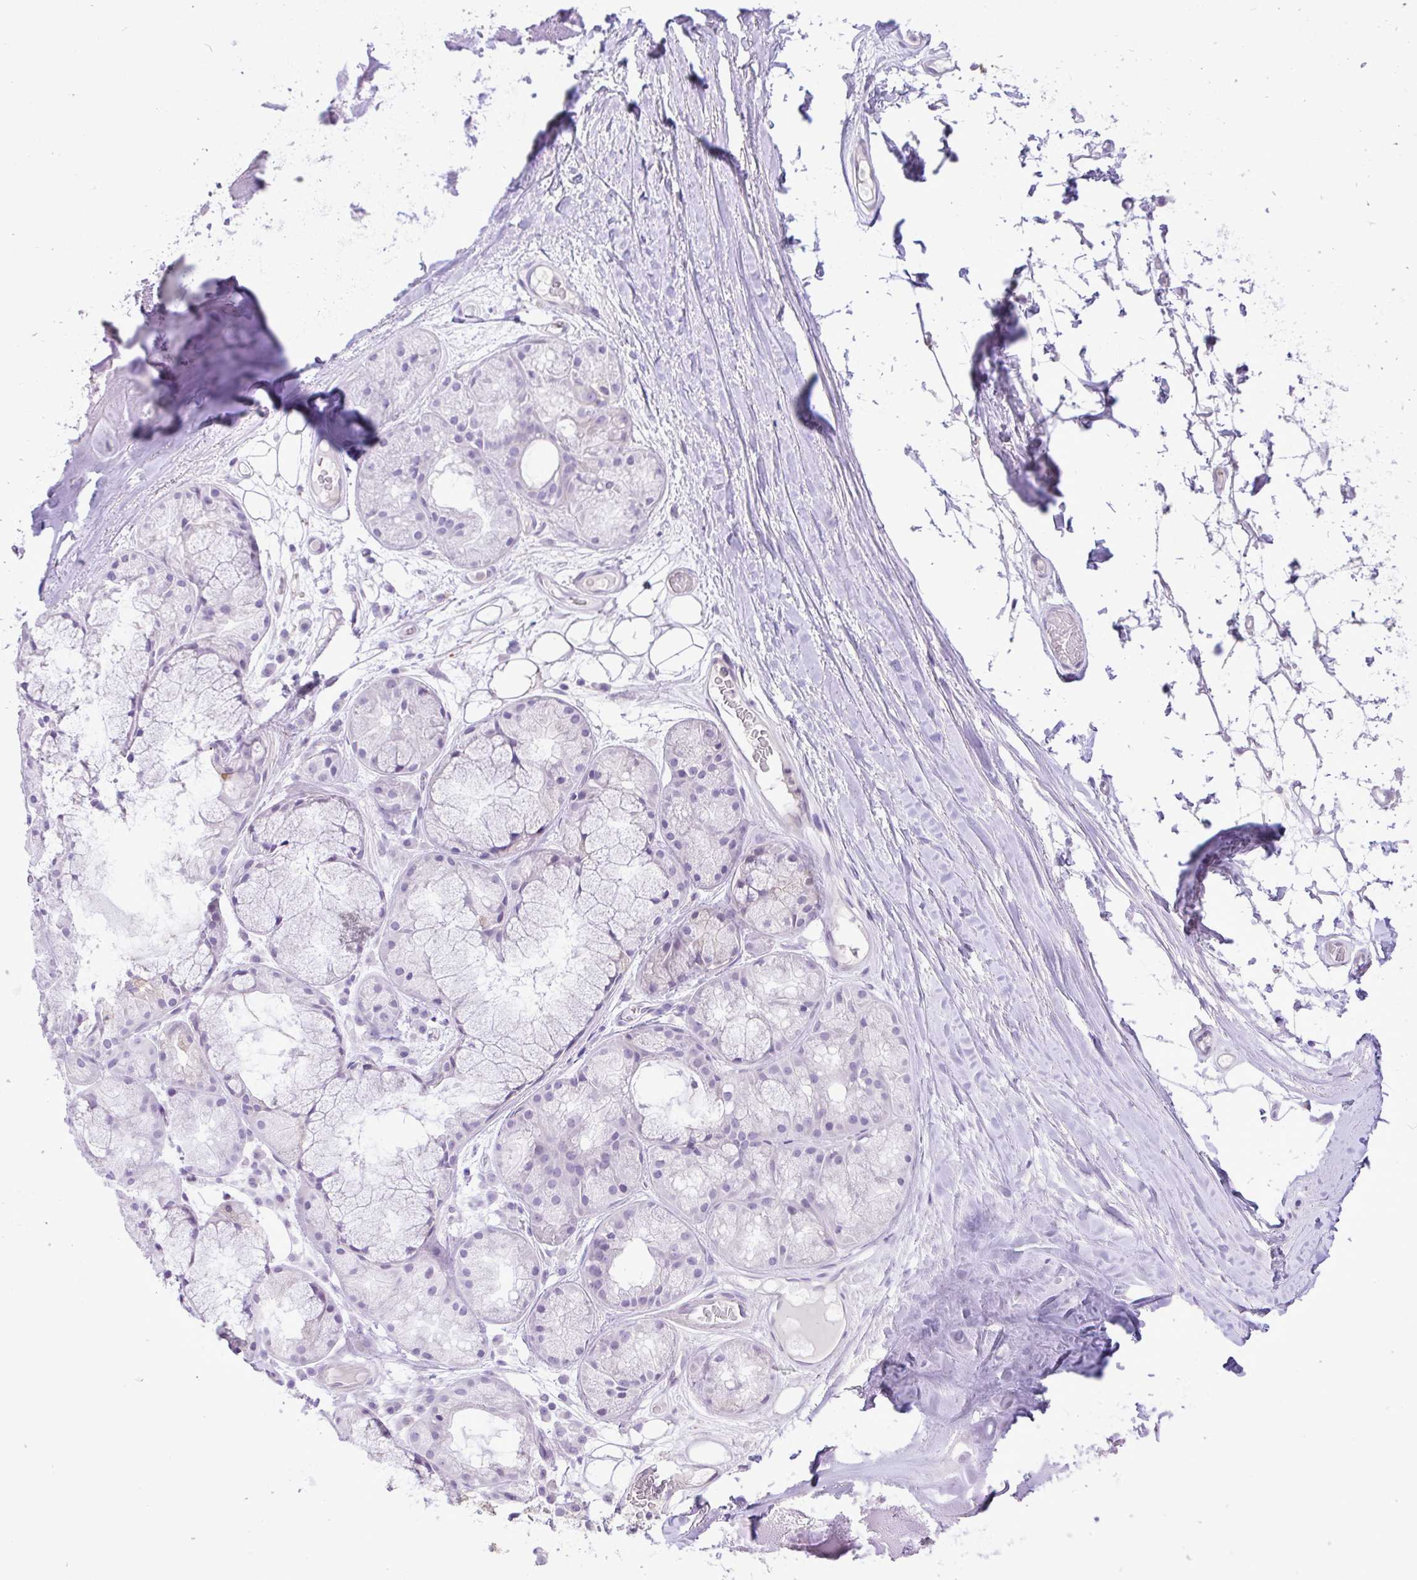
{"staining": {"intensity": "negative", "quantity": "none", "location": "none"}, "tissue": "adipose tissue", "cell_type": "Adipocytes", "image_type": "normal", "snomed": [{"axis": "morphology", "description": "Normal tissue, NOS"}, {"axis": "topography", "description": "Lymph node"}, {"axis": "topography", "description": "Cartilage tissue"}, {"axis": "topography", "description": "Nasopharynx"}], "caption": "Adipocytes show no significant protein expression in benign adipose tissue. (DAB immunohistochemistry (IHC) visualized using brightfield microscopy, high magnification).", "gene": "ZNF101", "patient": {"sex": "male", "age": 63}}